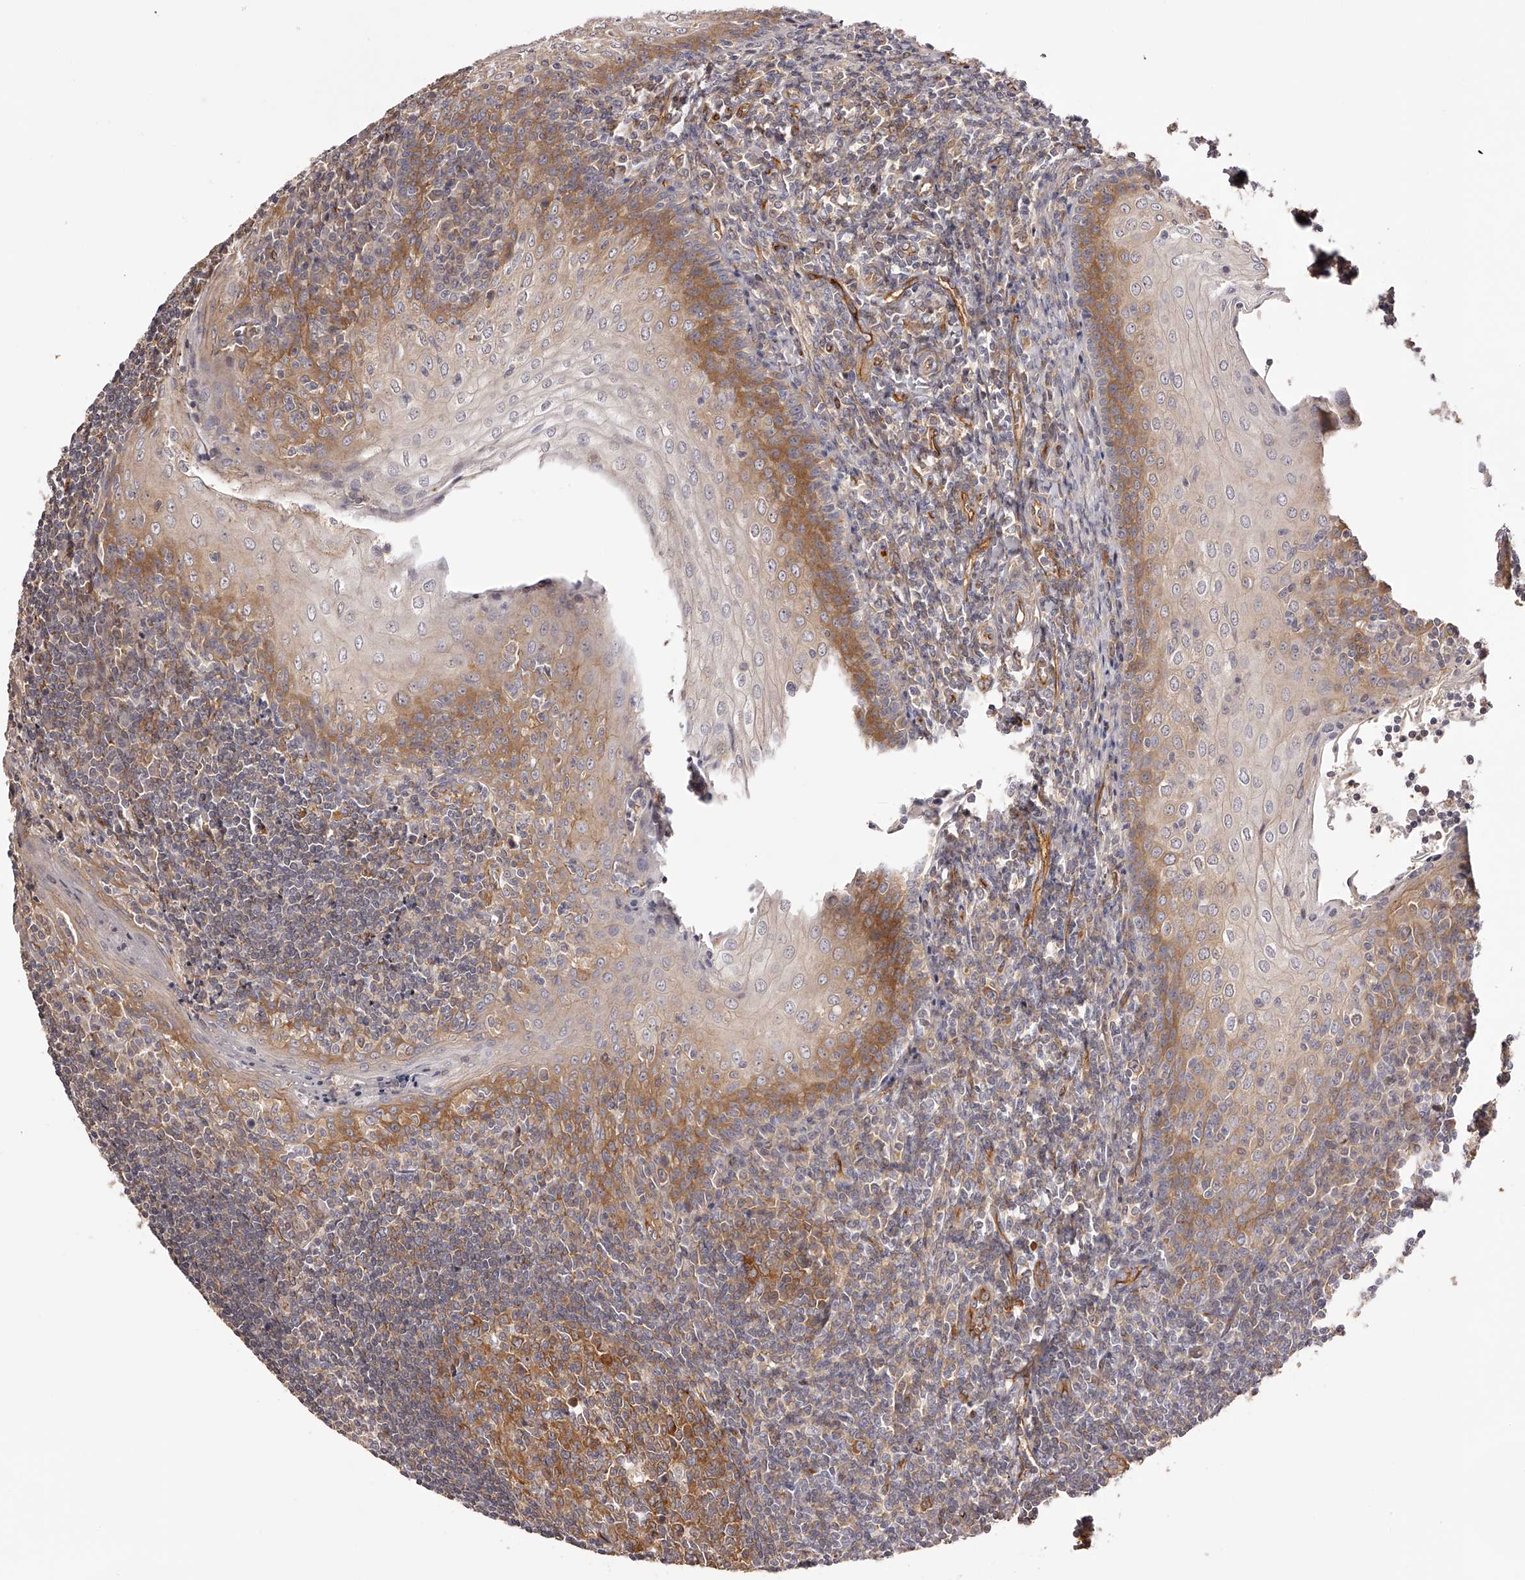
{"staining": {"intensity": "moderate", "quantity": "<25%", "location": "cytoplasmic/membranous"}, "tissue": "tonsil", "cell_type": "Germinal center cells", "image_type": "normal", "snomed": [{"axis": "morphology", "description": "Normal tissue, NOS"}, {"axis": "topography", "description": "Tonsil"}], "caption": "DAB (3,3'-diaminobenzidine) immunohistochemical staining of unremarkable human tonsil shows moderate cytoplasmic/membranous protein positivity in about <25% of germinal center cells.", "gene": "LTV1", "patient": {"sex": "male", "age": 27}}